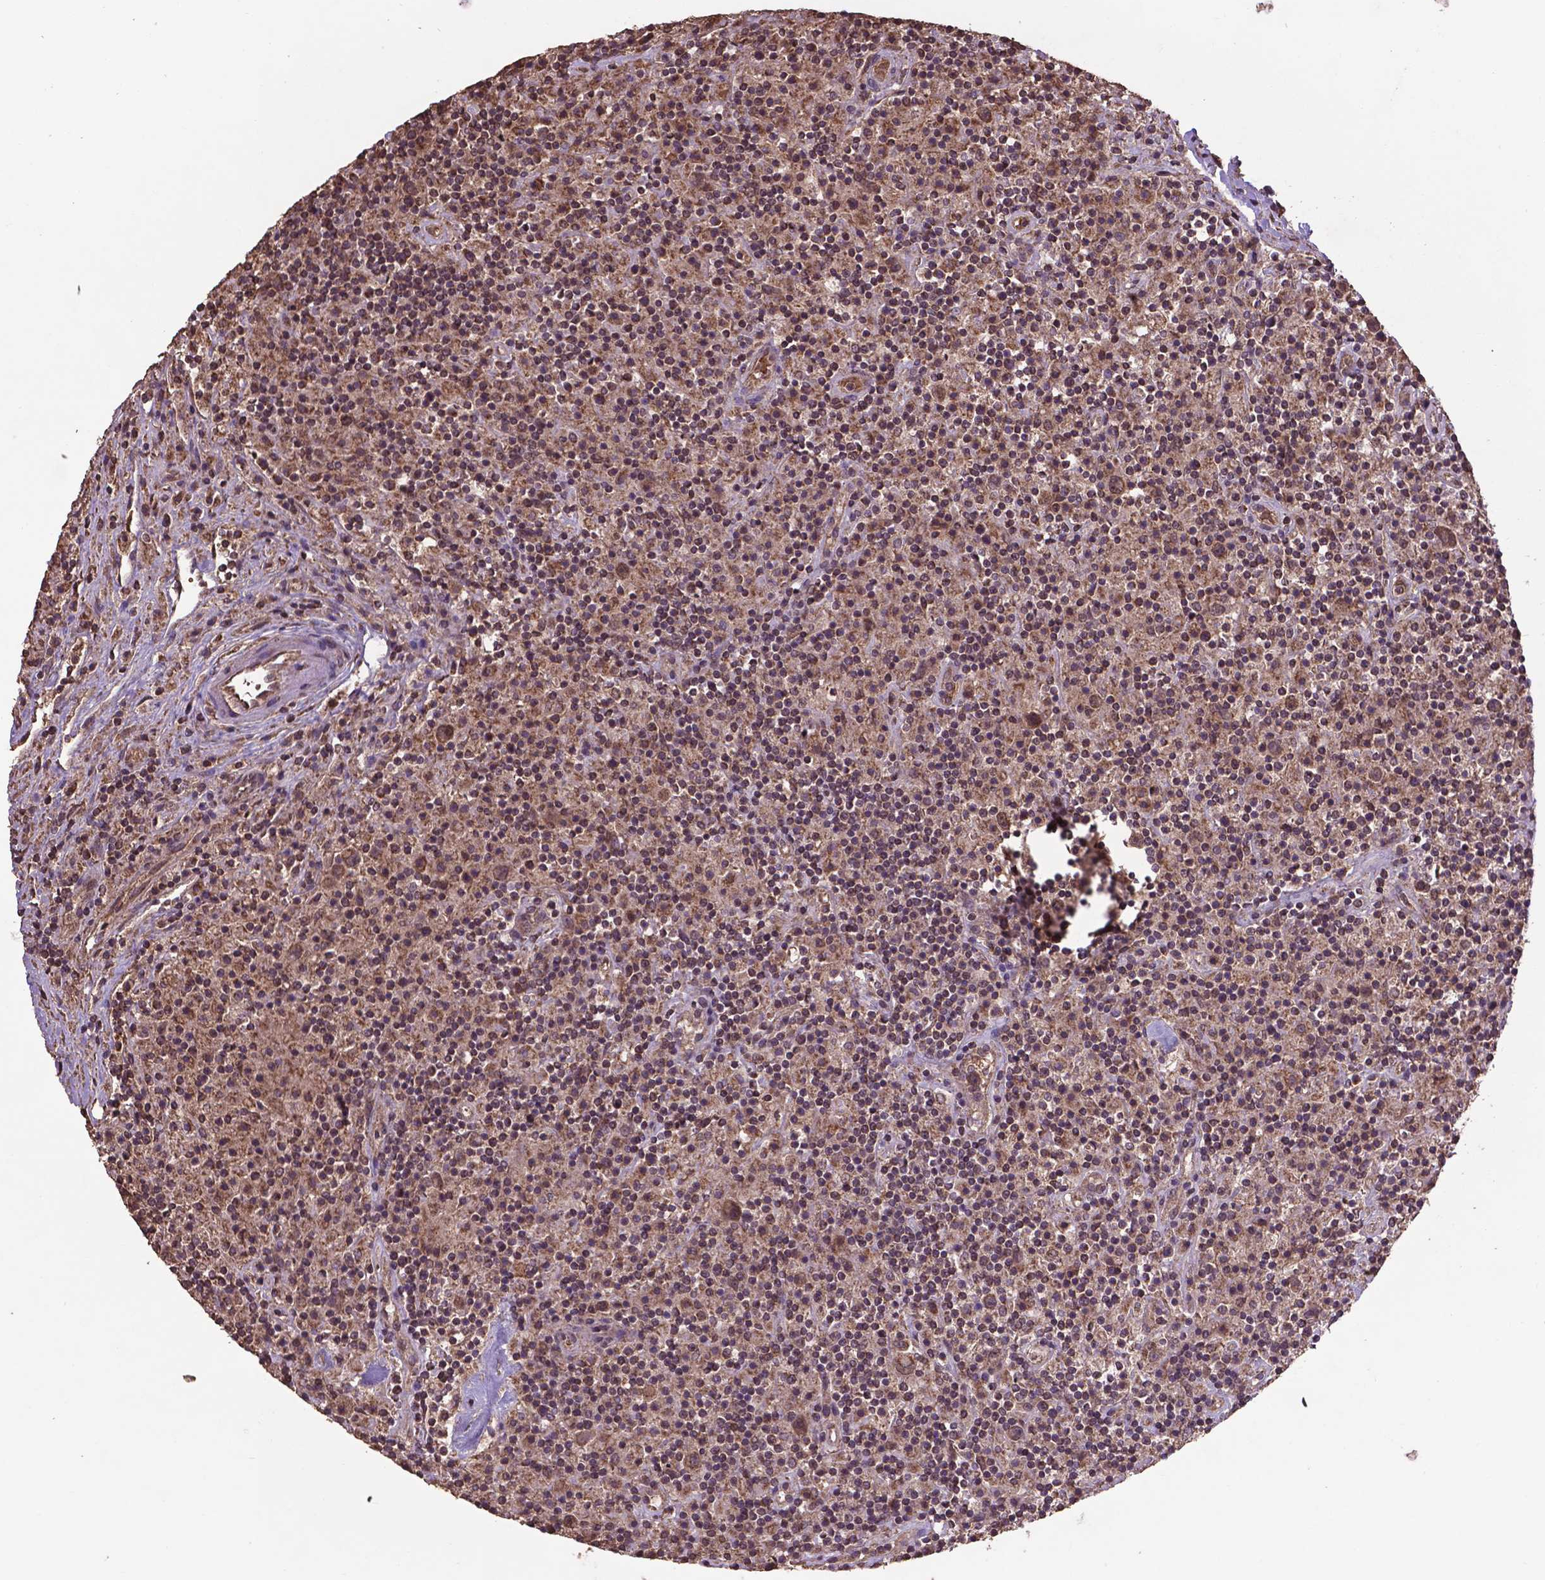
{"staining": {"intensity": "moderate", "quantity": ">75%", "location": "cytoplasmic/membranous,nuclear"}, "tissue": "lymphoma", "cell_type": "Tumor cells", "image_type": "cancer", "snomed": [{"axis": "morphology", "description": "Hodgkin's disease, NOS"}, {"axis": "topography", "description": "Lymph node"}], "caption": "Brown immunohistochemical staining in human lymphoma reveals moderate cytoplasmic/membranous and nuclear staining in about >75% of tumor cells.", "gene": "DCAF1", "patient": {"sex": "male", "age": 70}}